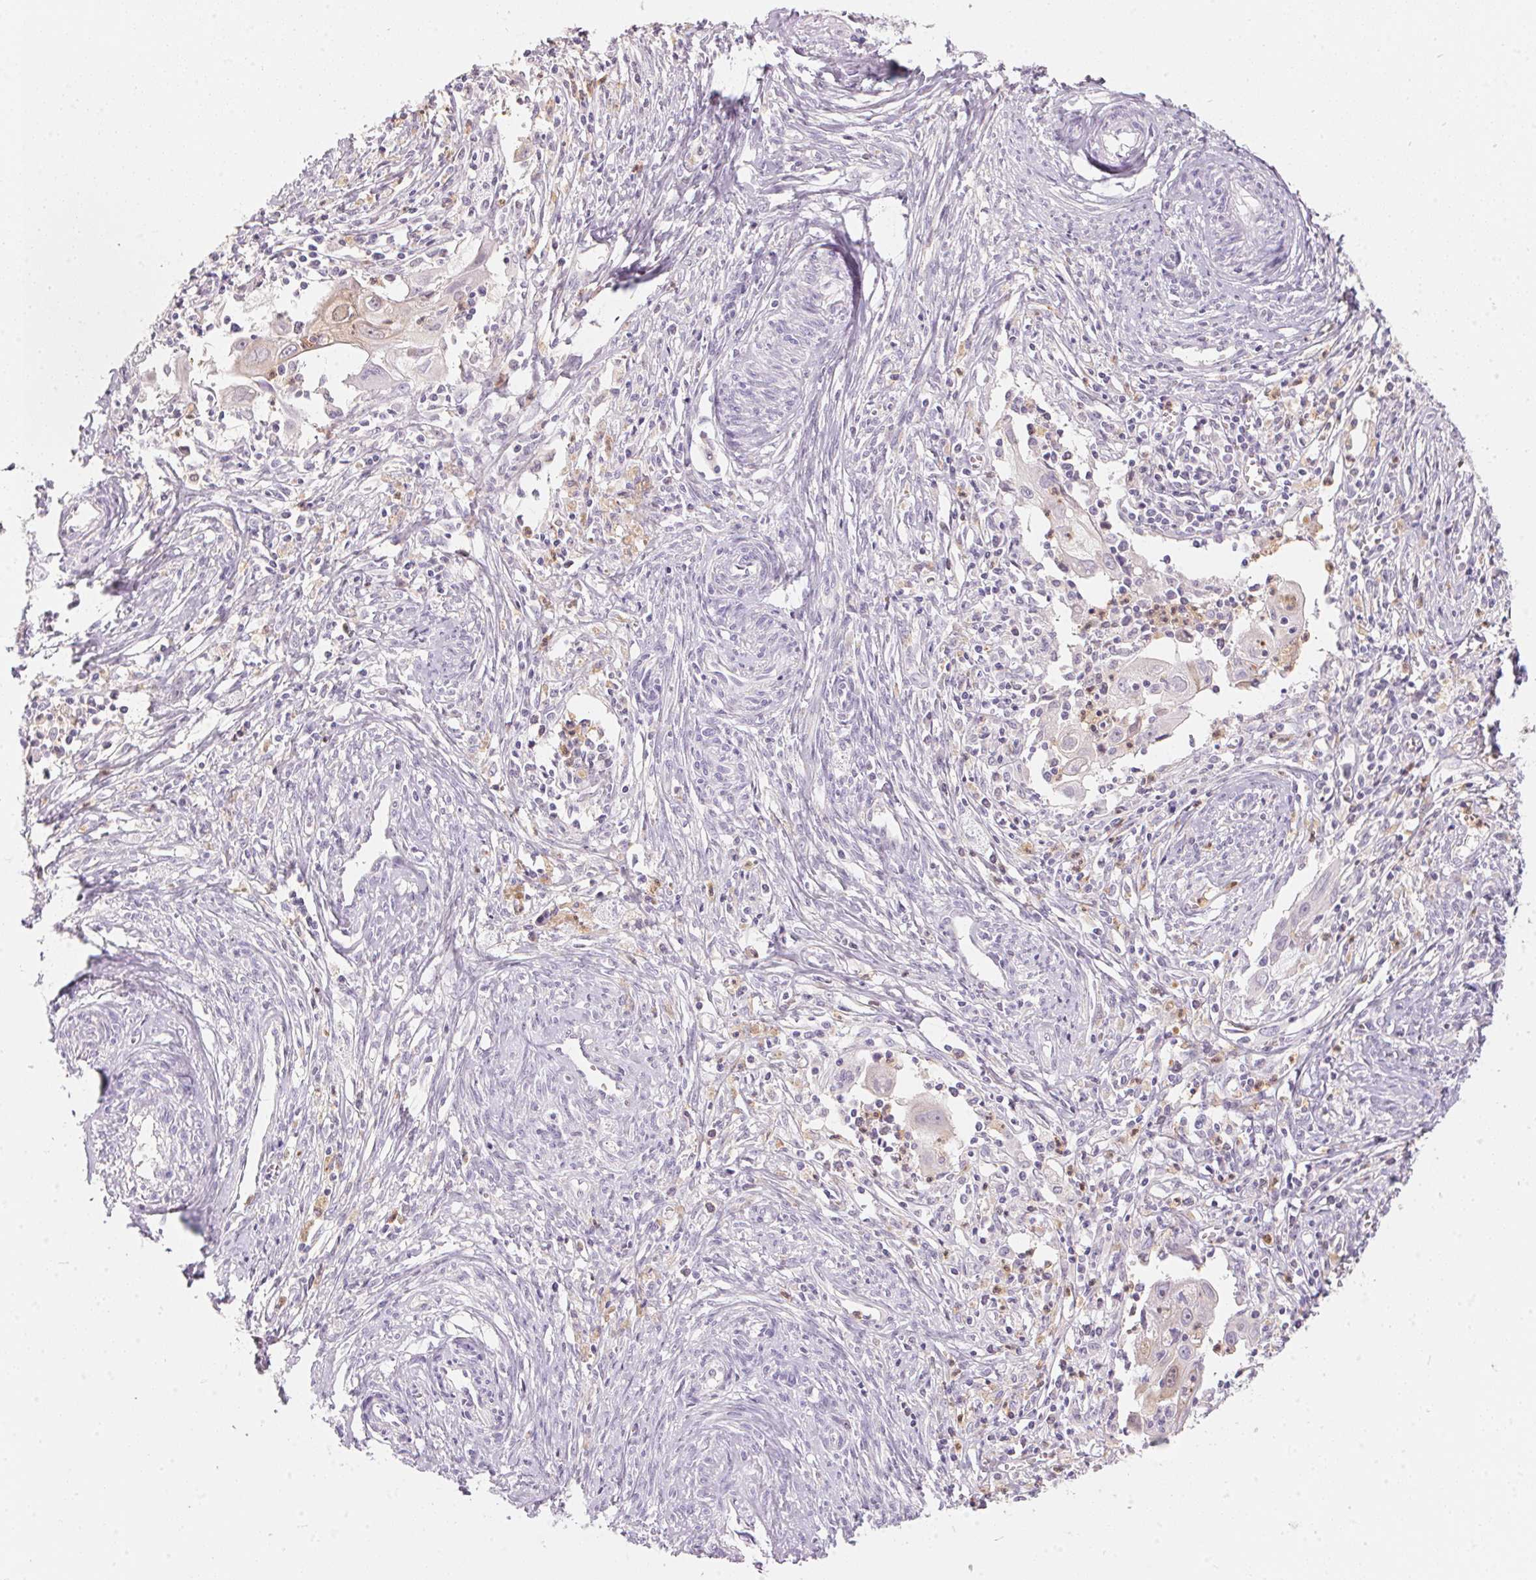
{"staining": {"intensity": "negative", "quantity": "none", "location": "none"}, "tissue": "cervical cancer", "cell_type": "Tumor cells", "image_type": "cancer", "snomed": [{"axis": "morphology", "description": "Squamous cell carcinoma, NOS"}, {"axis": "topography", "description": "Cervix"}], "caption": "Photomicrograph shows no significant protein positivity in tumor cells of squamous cell carcinoma (cervical). (DAB (3,3'-diaminobenzidine) IHC, high magnification).", "gene": "SERPINB1", "patient": {"sex": "female", "age": 30}}